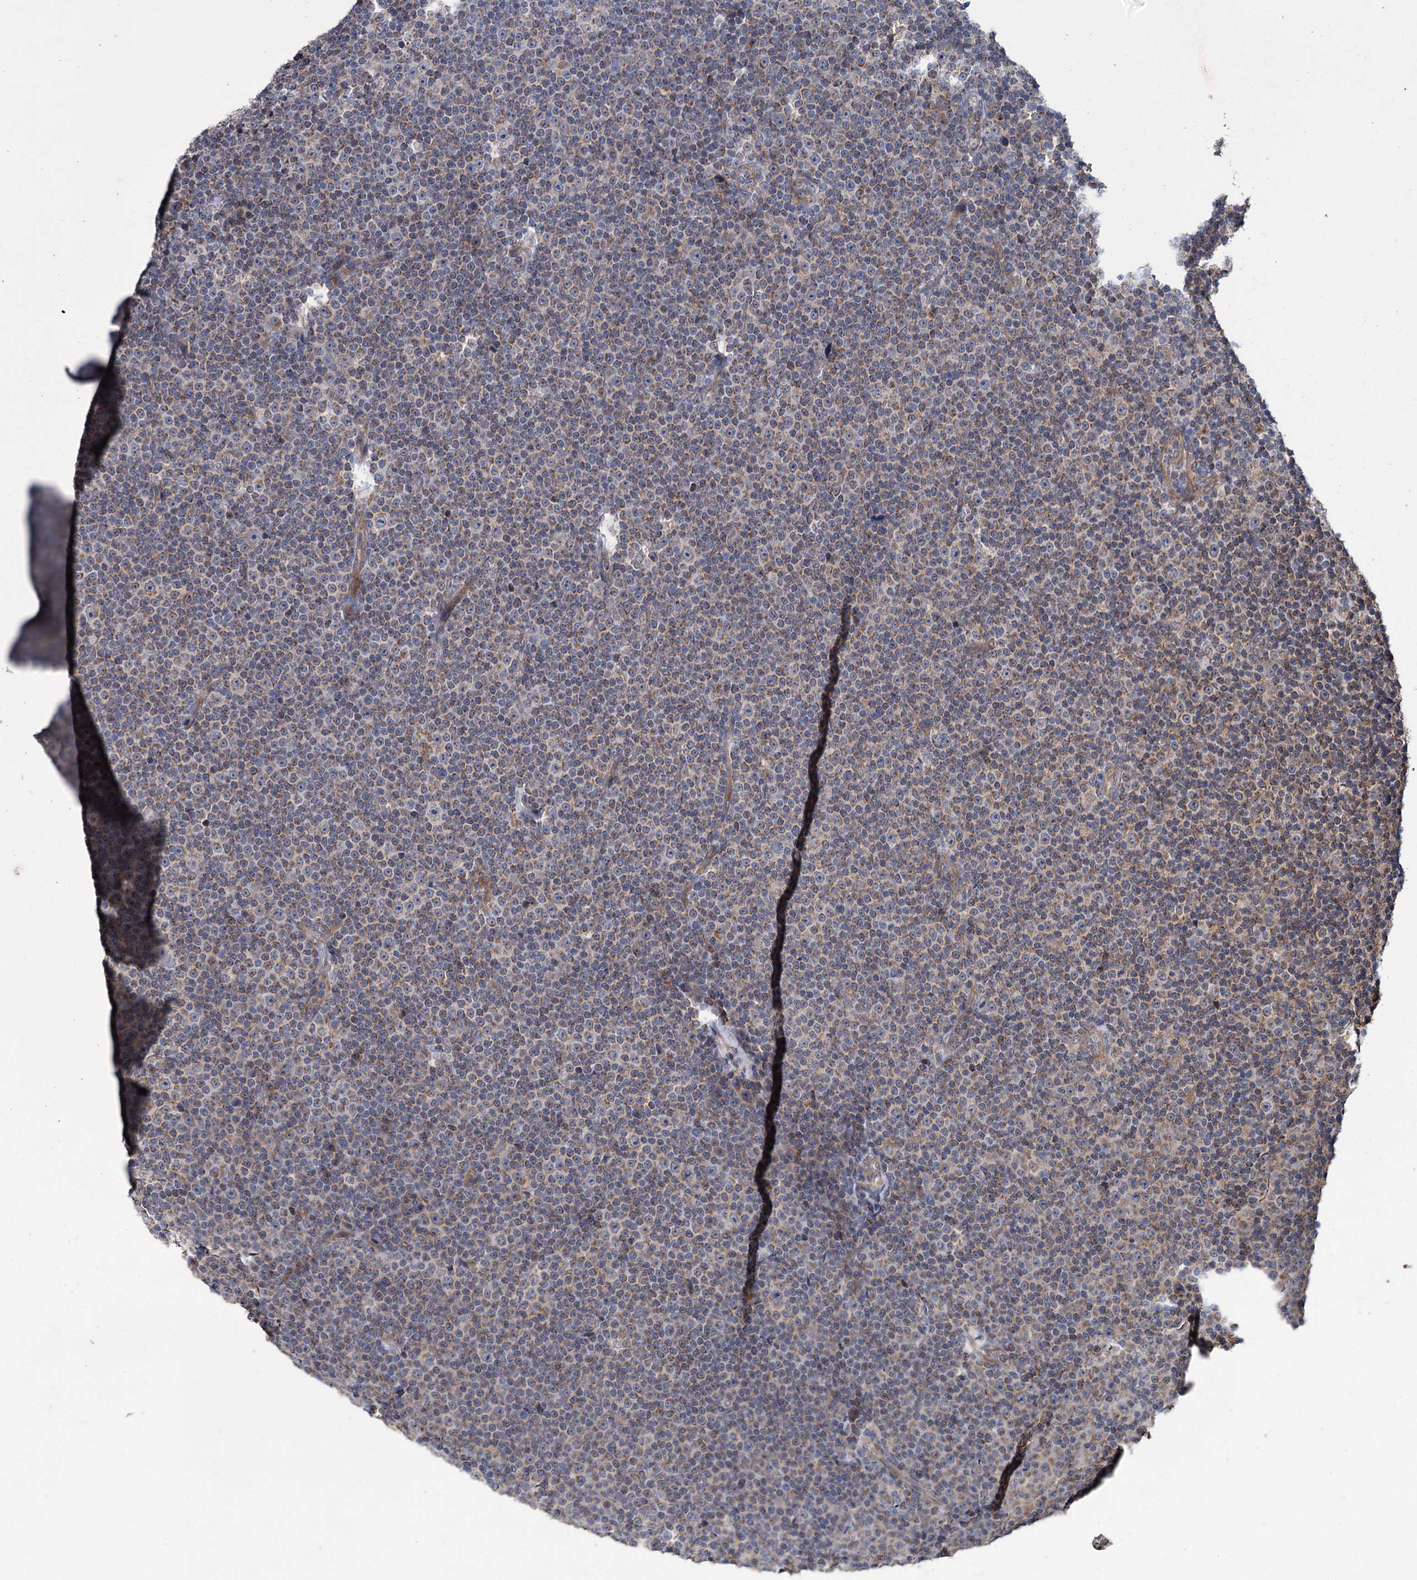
{"staining": {"intensity": "weak", "quantity": ">75%", "location": "cytoplasmic/membranous"}, "tissue": "lymphoma", "cell_type": "Tumor cells", "image_type": "cancer", "snomed": [{"axis": "morphology", "description": "Malignant lymphoma, non-Hodgkin's type, Low grade"}, {"axis": "topography", "description": "Lymph node"}], "caption": "Protein analysis of lymphoma tissue reveals weak cytoplasmic/membranous staining in about >75% of tumor cells.", "gene": "DYNC2H1", "patient": {"sex": "female", "age": 67}}